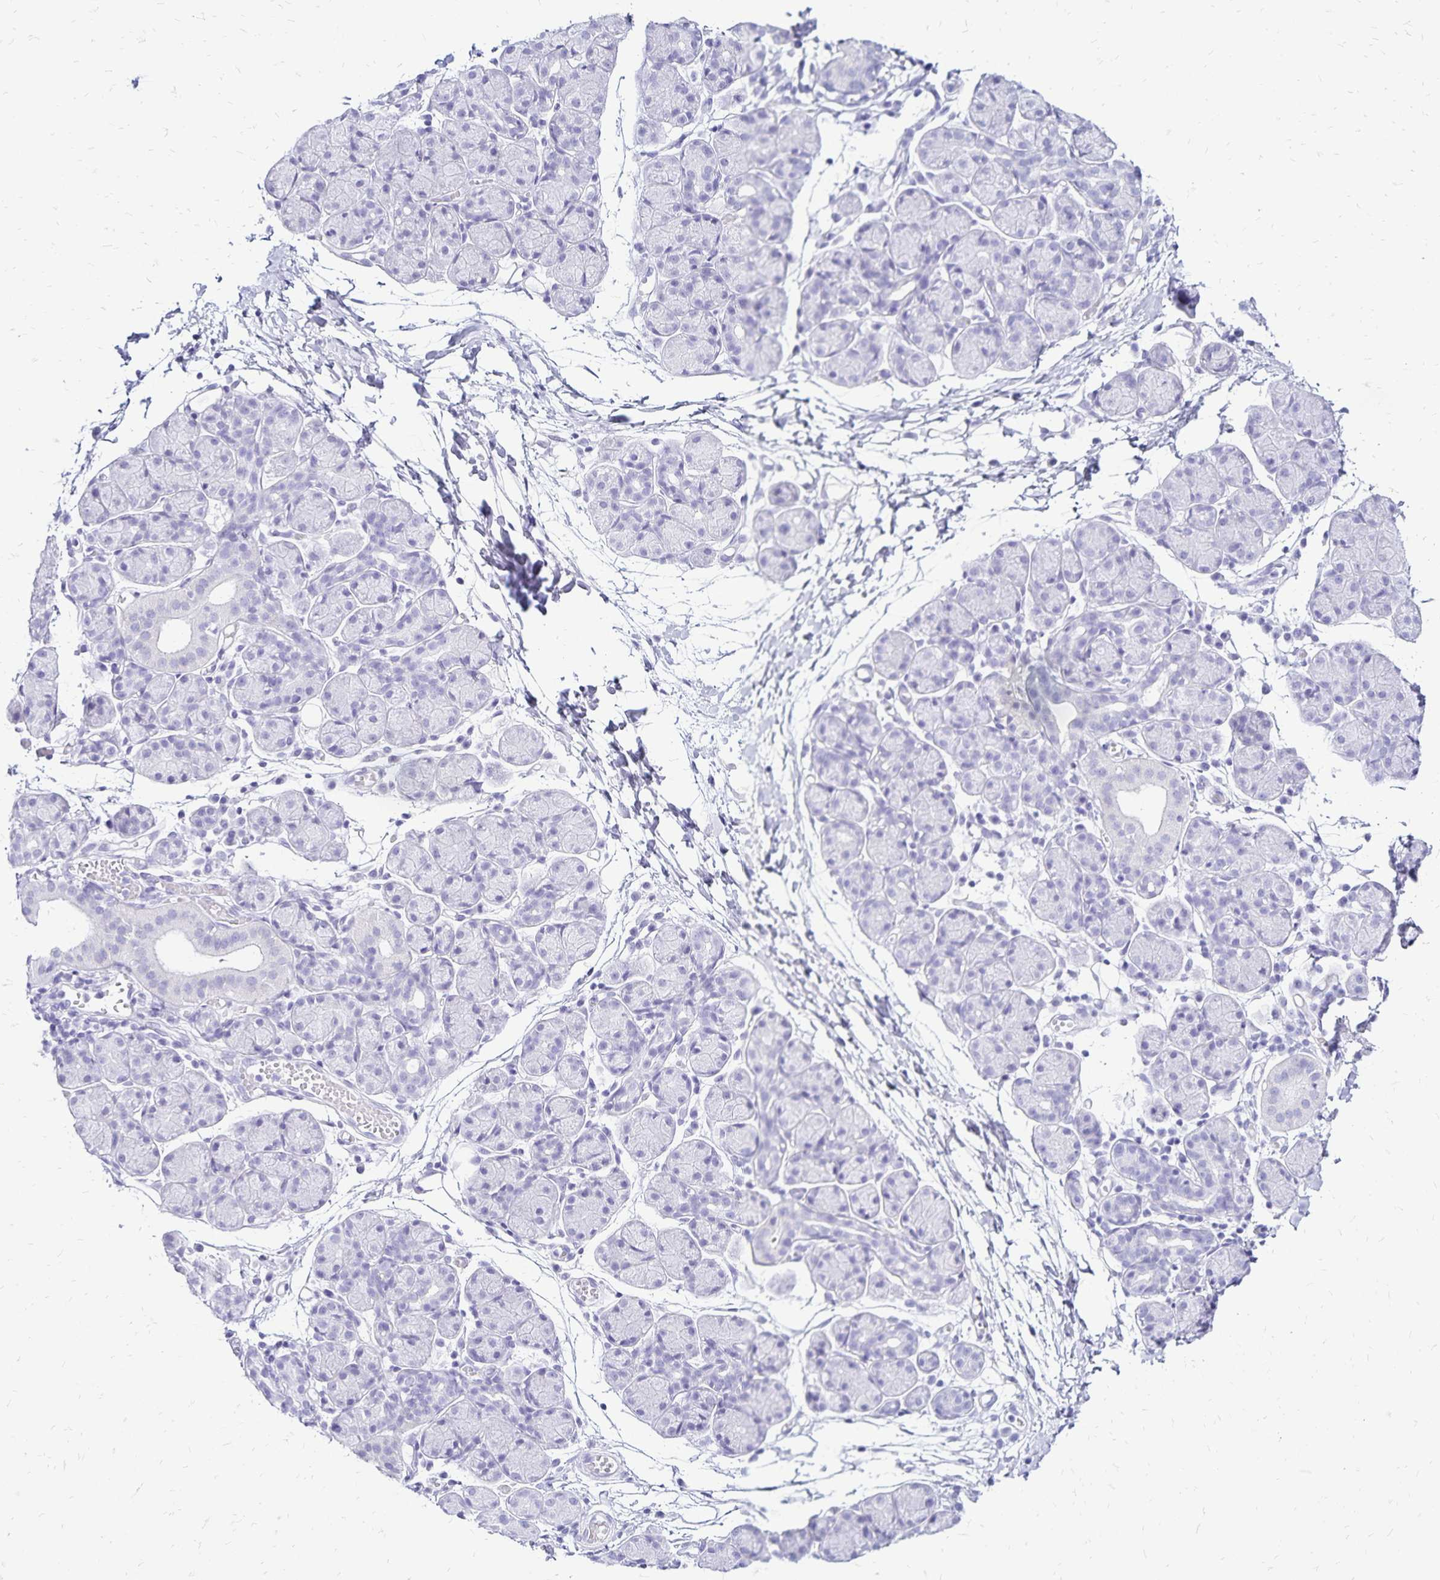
{"staining": {"intensity": "negative", "quantity": "none", "location": "none"}, "tissue": "salivary gland", "cell_type": "Glandular cells", "image_type": "normal", "snomed": [{"axis": "morphology", "description": "Normal tissue, NOS"}, {"axis": "morphology", "description": "Inflammation, NOS"}, {"axis": "topography", "description": "Lymph node"}, {"axis": "topography", "description": "Salivary gland"}], "caption": "Glandular cells are negative for brown protein staining in benign salivary gland.", "gene": "LIN28B", "patient": {"sex": "male", "age": 3}}